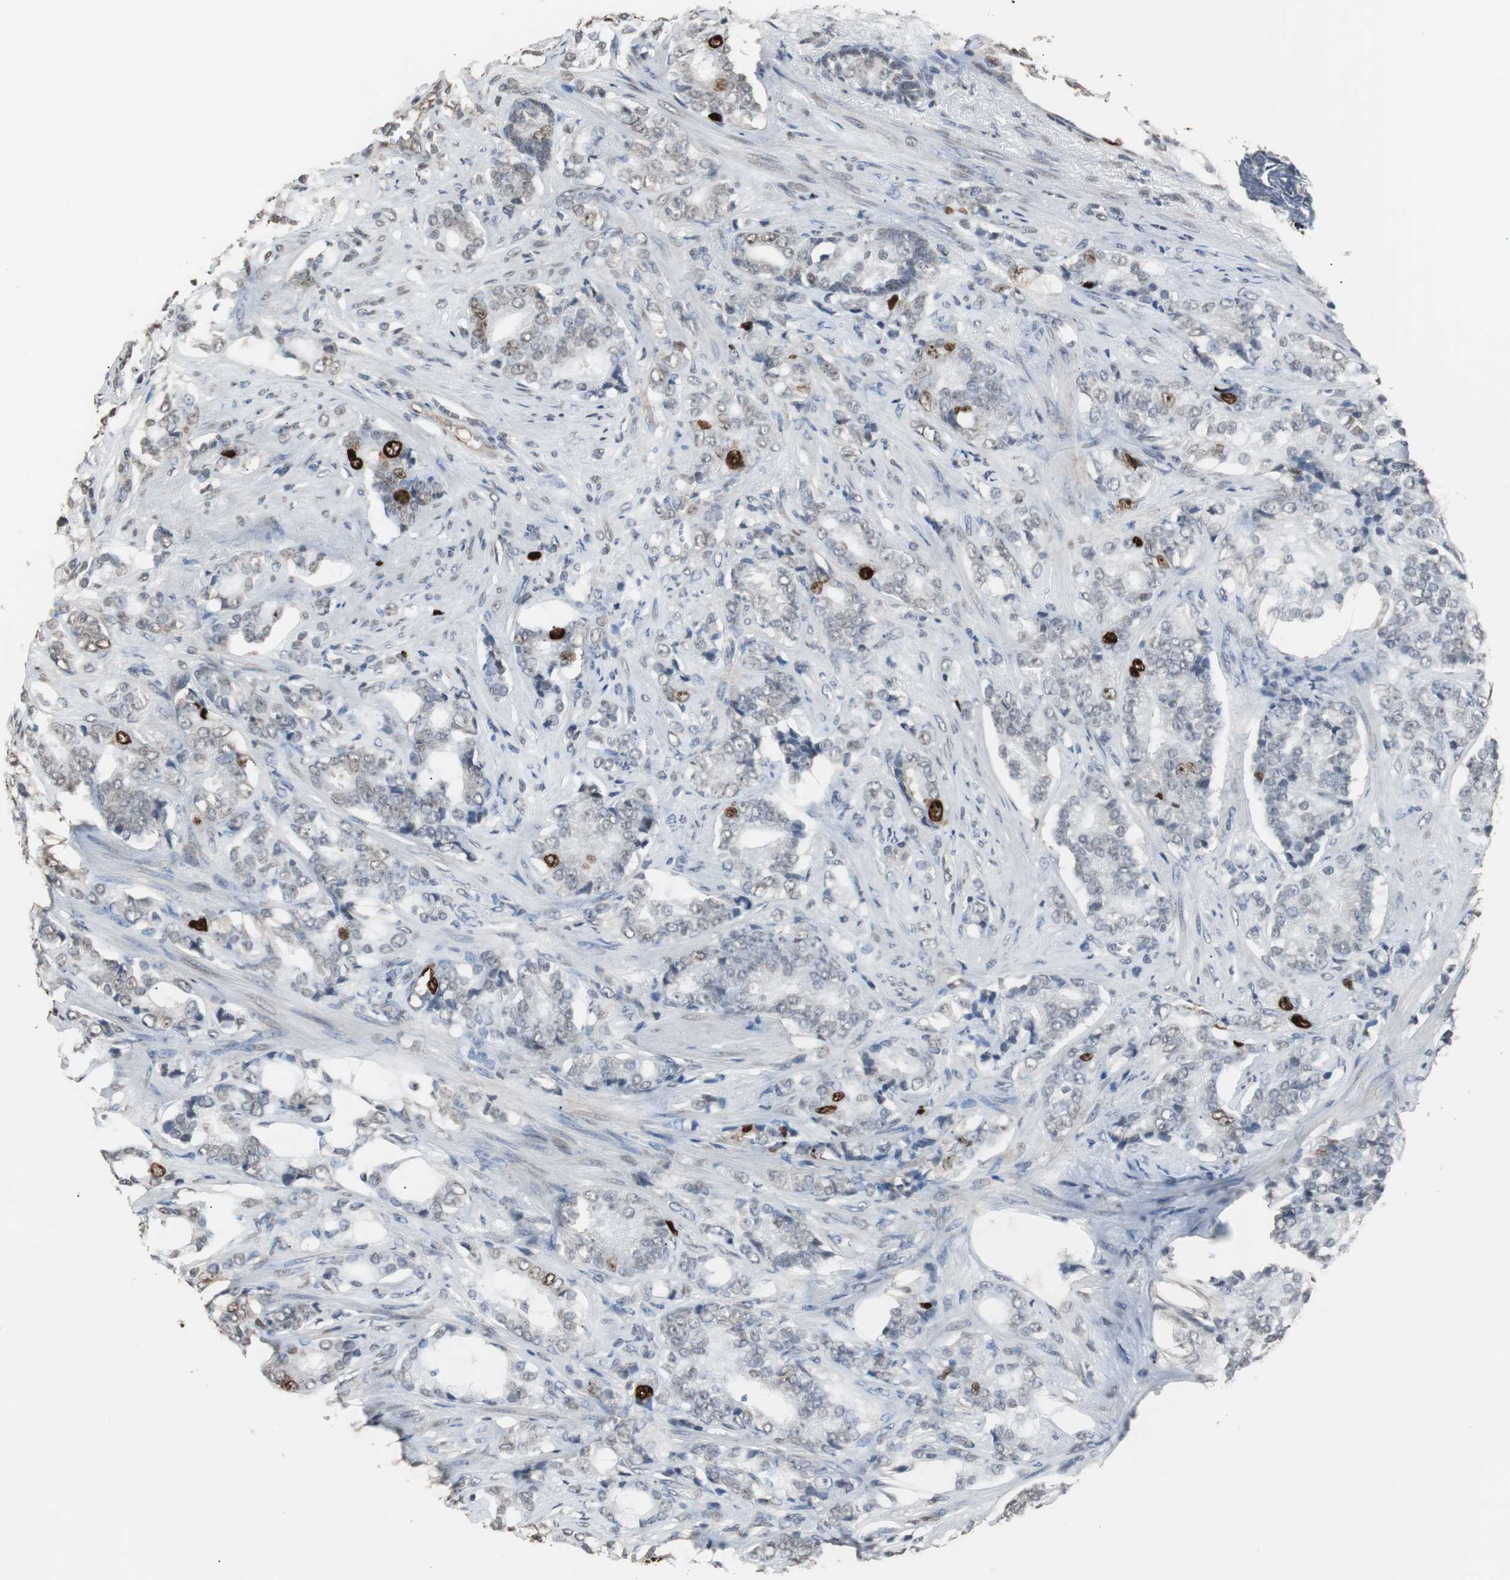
{"staining": {"intensity": "strong", "quantity": "<25%", "location": "nuclear"}, "tissue": "prostate cancer", "cell_type": "Tumor cells", "image_type": "cancer", "snomed": [{"axis": "morphology", "description": "Adenocarcinoma, Low grade"}, {"axis": "topography", "description": "Prostate"}], "caption": "Prostate cancer (low-grade adenocarcinoma) tissue exhibits strong nuclear expression in approximately <25% of tumor cells Nuclei are stained in blue.", "gene": "TOP2A", "patient": {"sex": "male", "age": 58}}